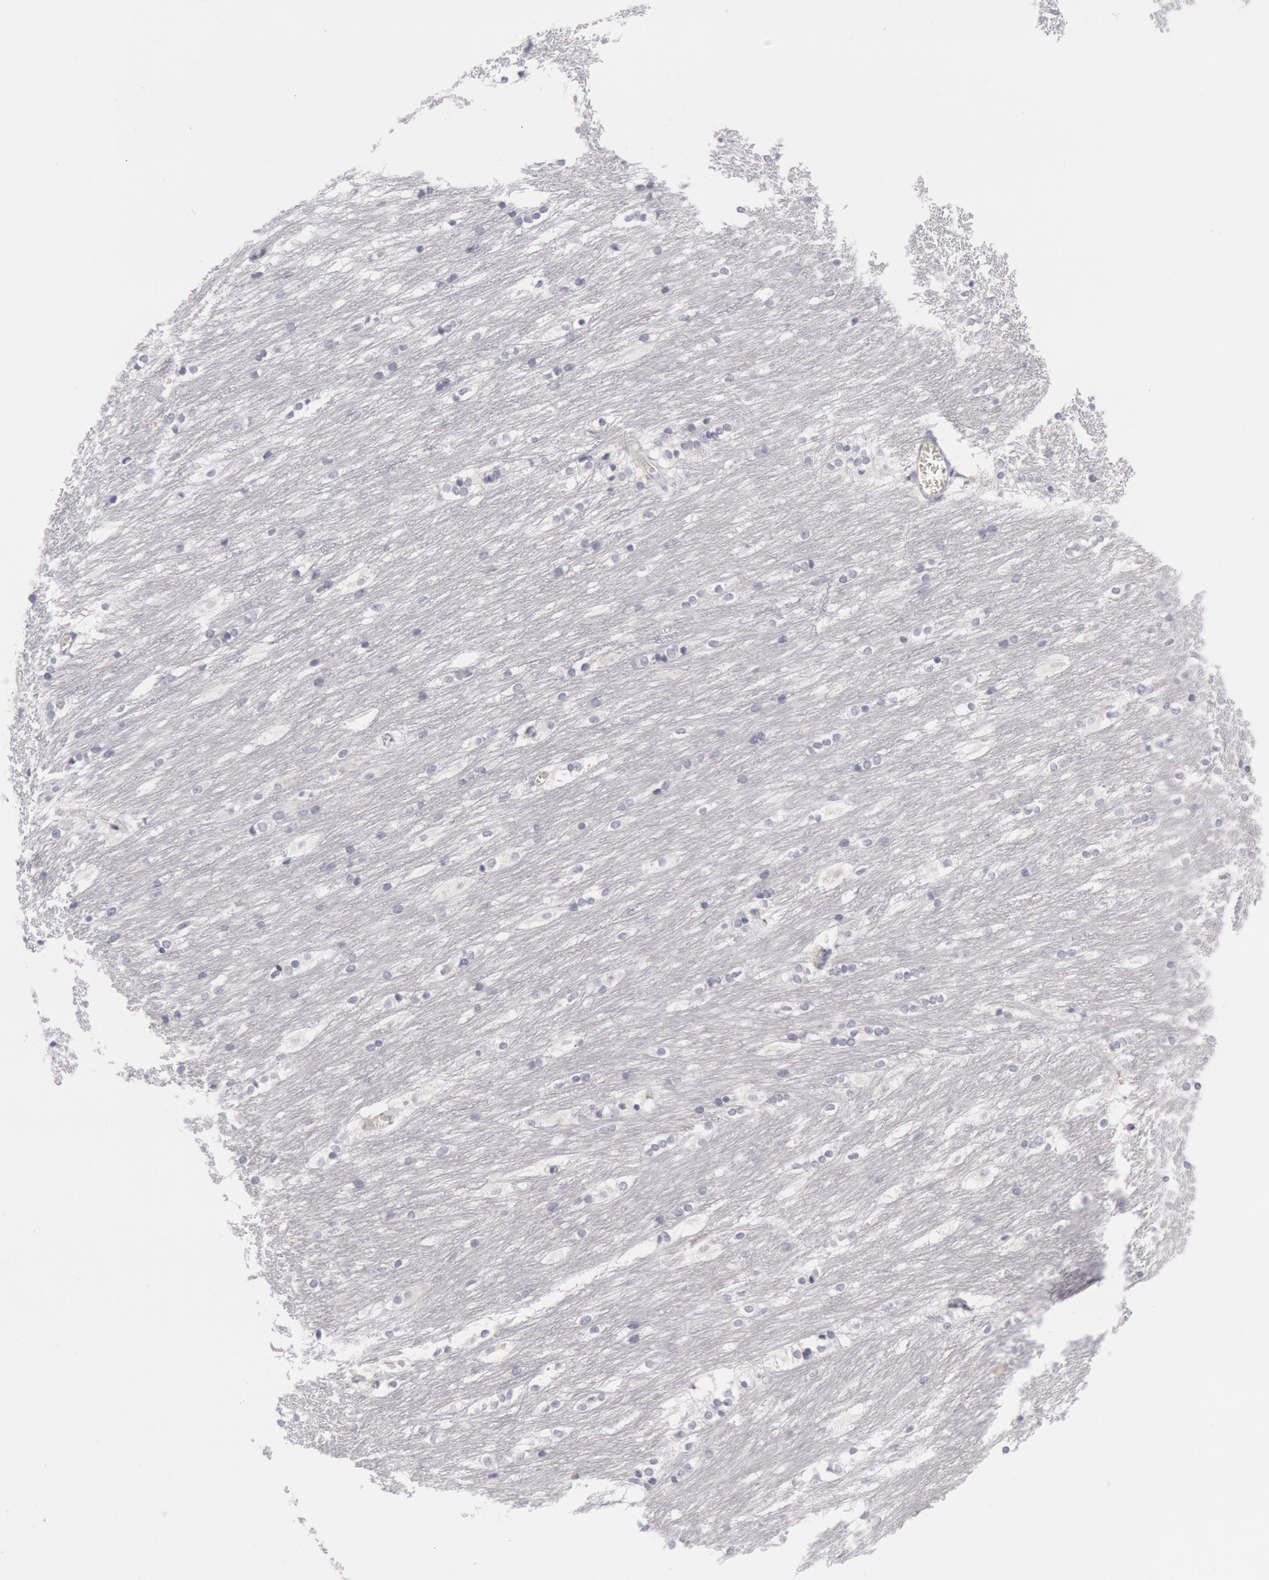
{"staining": {"intensity": "negative", "quantity": "none", "location": "none"}, "tissue": "caudate", "cell_type": "Glial cells", "image_type": "normal", "snomed": [{"axis": "morphology", "description": "Normal tissue, NOS"}, {"axis": "topography", "description": "Lateral ventricle wall"}], "caption": "IHC micrograph of unremarkable caudate: caudate stained with DAB shows no significant protein expression in glial cells.", "gene": "KRT16", "patient": {"sex": "female", "age": 19}}